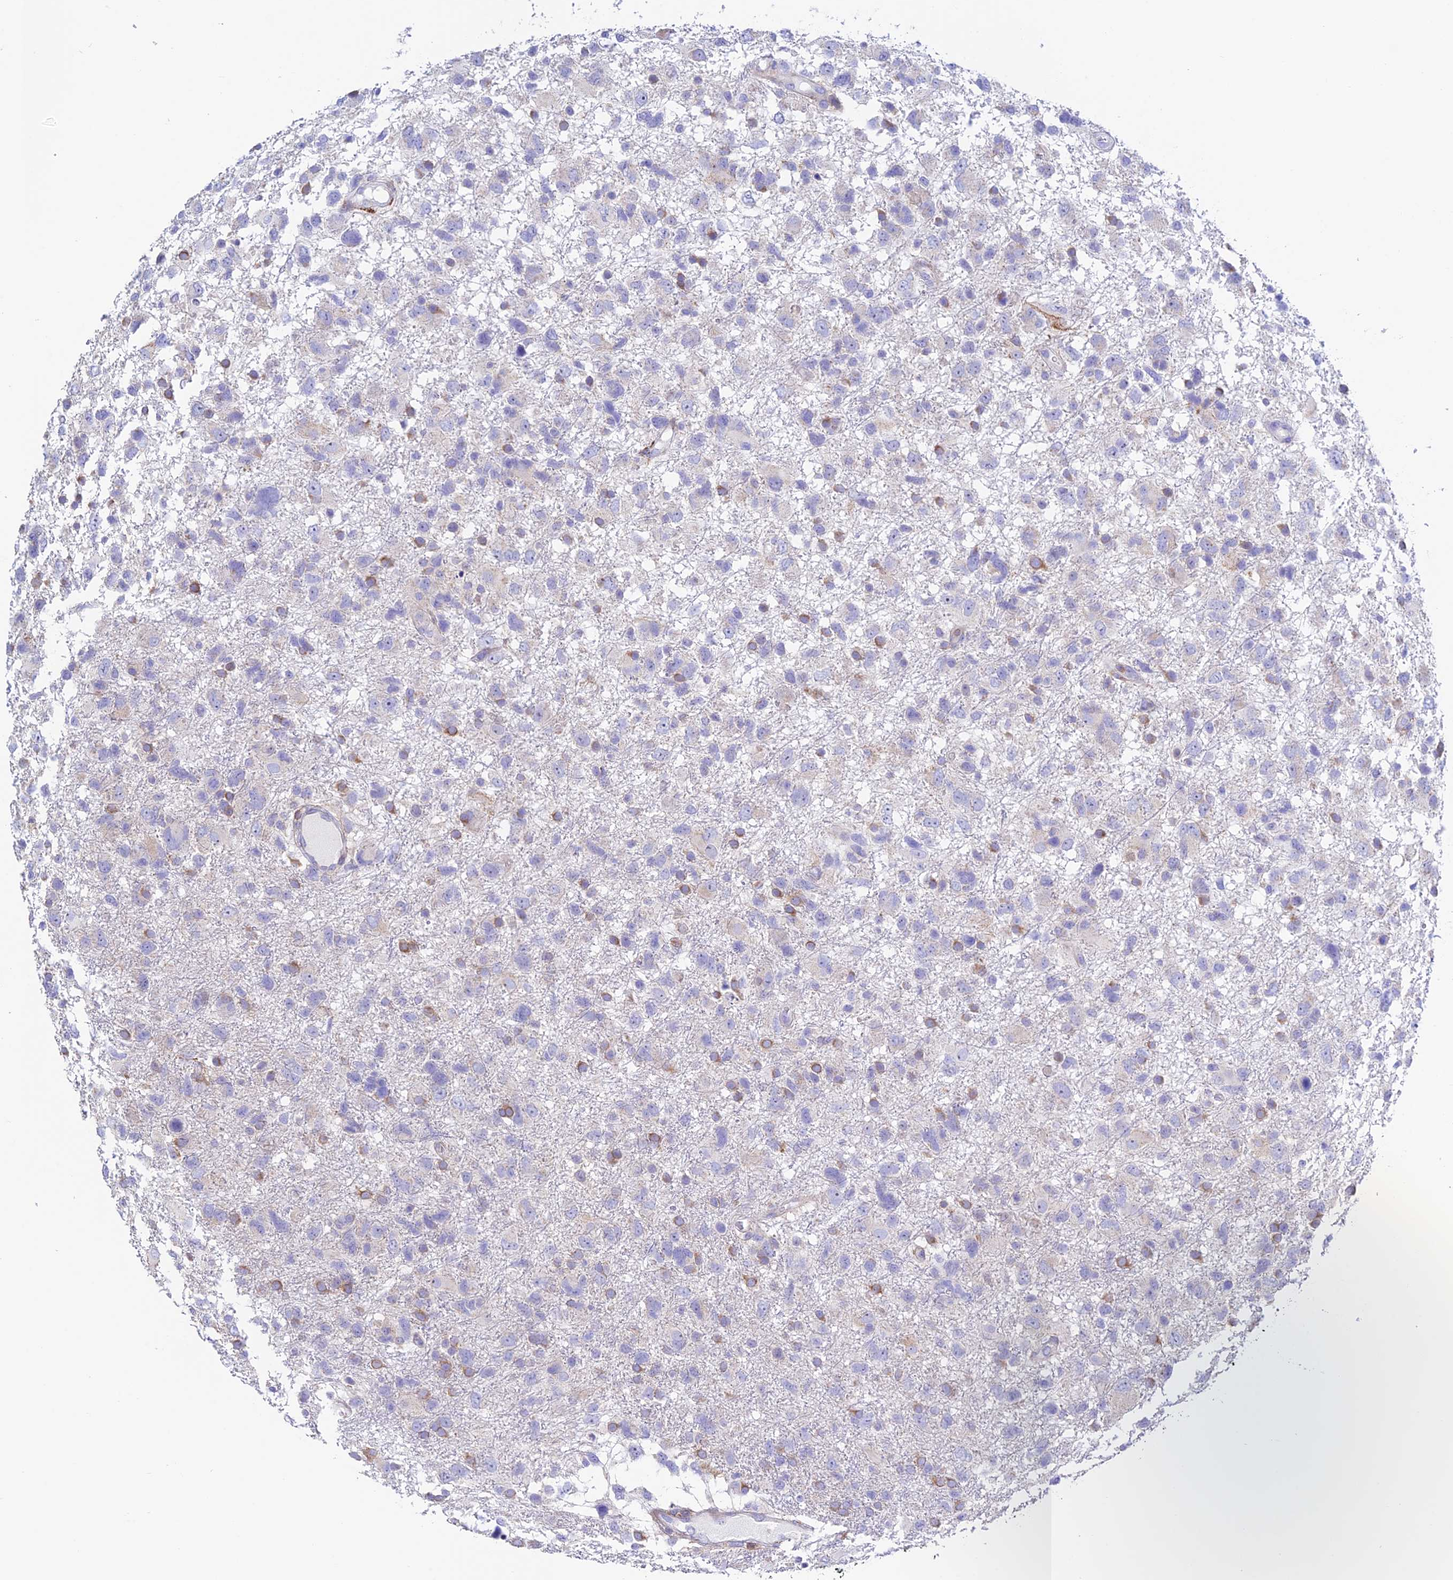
{"staining": {"intensity": "moderate", "quantity": "<25%", "location": "cytoplasmic/membranous"}, "tissue": "glioma", "cell_type": "Tumor cells", "image_type": "cancer", "snomed": [{"axis": "morphology", "description": "Glioma, malignant, High grade"}, {"axis": "topography", "description": "Brain"}], "caption": "This histopathology image exhibits immunohistochemistry (IHC) staining of glioma, with low moderate cytoplasmic/membranous positivity in approximately <25% of tumor cells.", "gene": "PRIM1", "patient": {"sex": "male", "age": 61}}